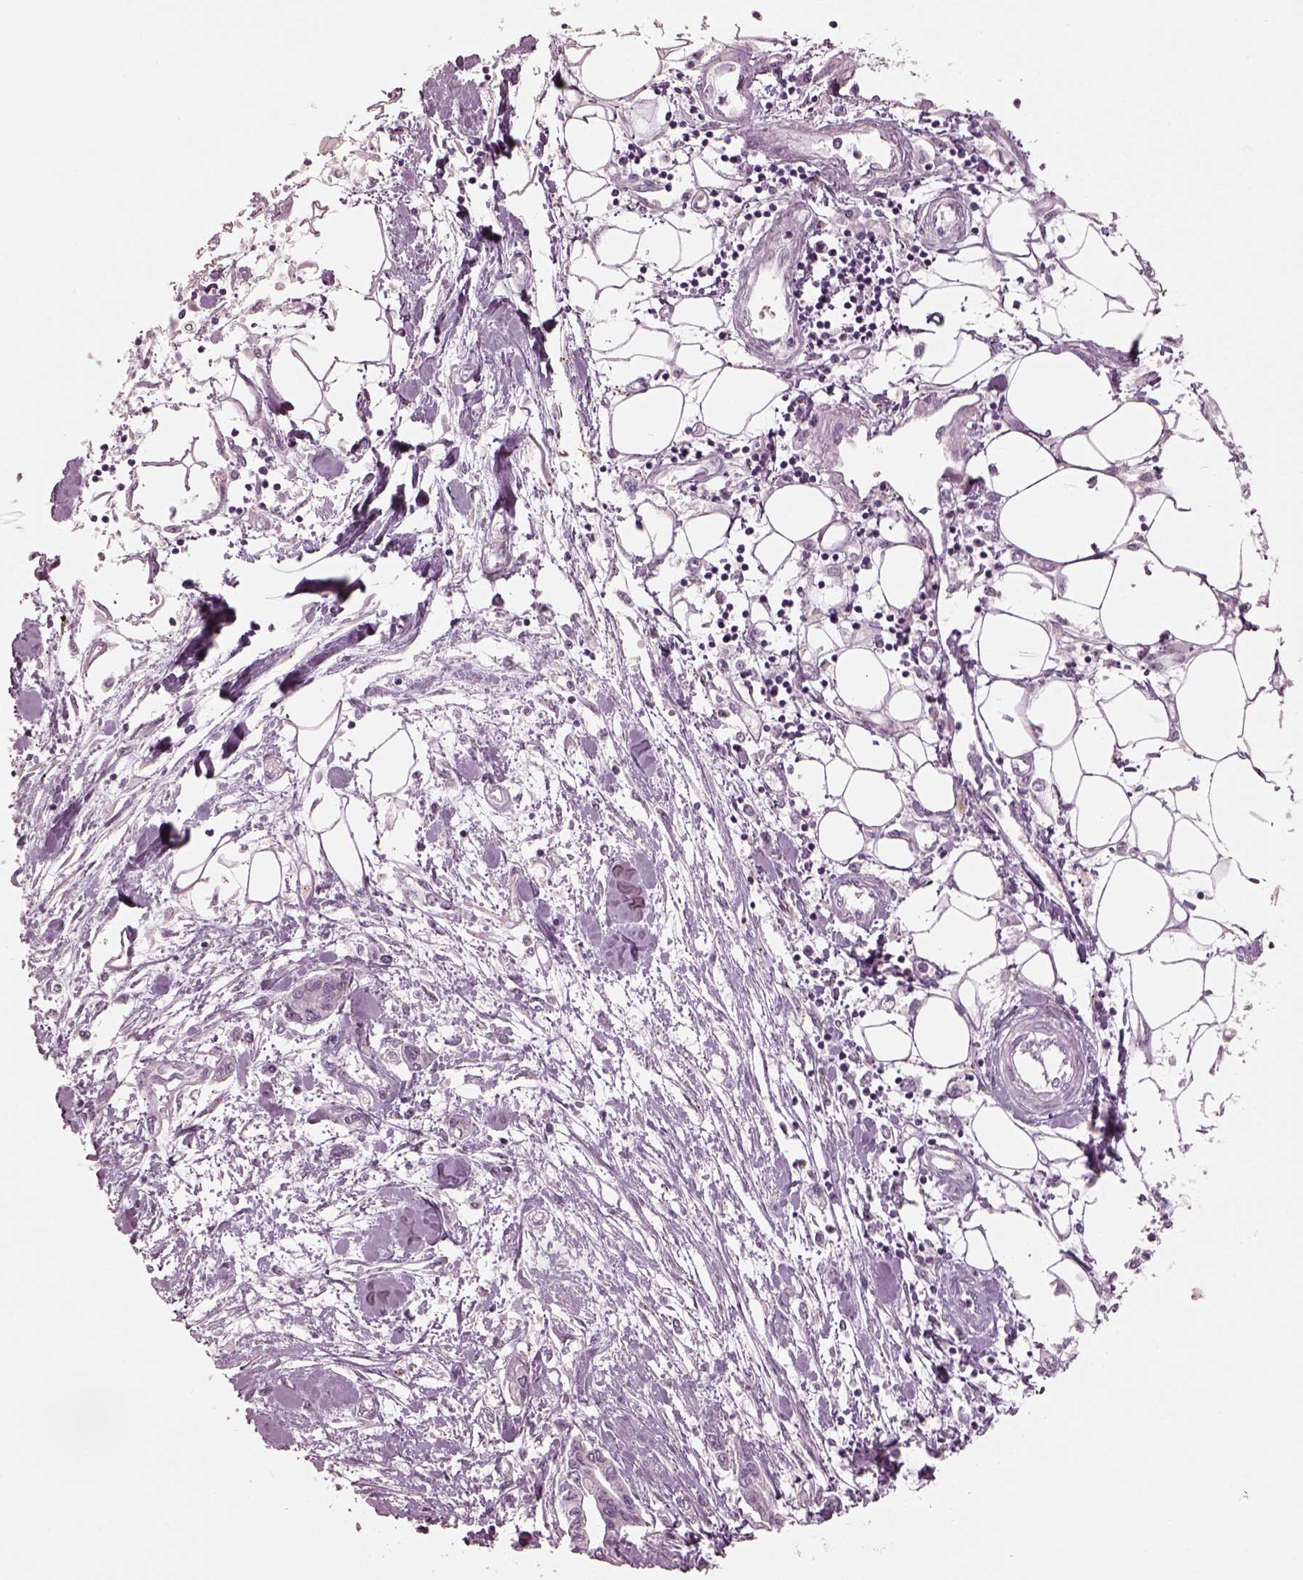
{"staining": {"intensity": "negative", "quantity": "none", "location": "none"}, "tissue": "pancreatic cancer", "cell_type": "Tumor cells", "image_type": "cancer", "snomed": [{"axis": "morphology", "description": "Adenocarcinoma, NOS"}, {"axis": "topography", "description": "Pancreas"}], "caption": "This is an immunohistochemistry (IHC) histopathology image of pancreatic cancer (adenocarcinoma). There is no expression in tumor cells.", "gene": "KRTAP24-1", "patient": {"sex": "male", "age": 60}}